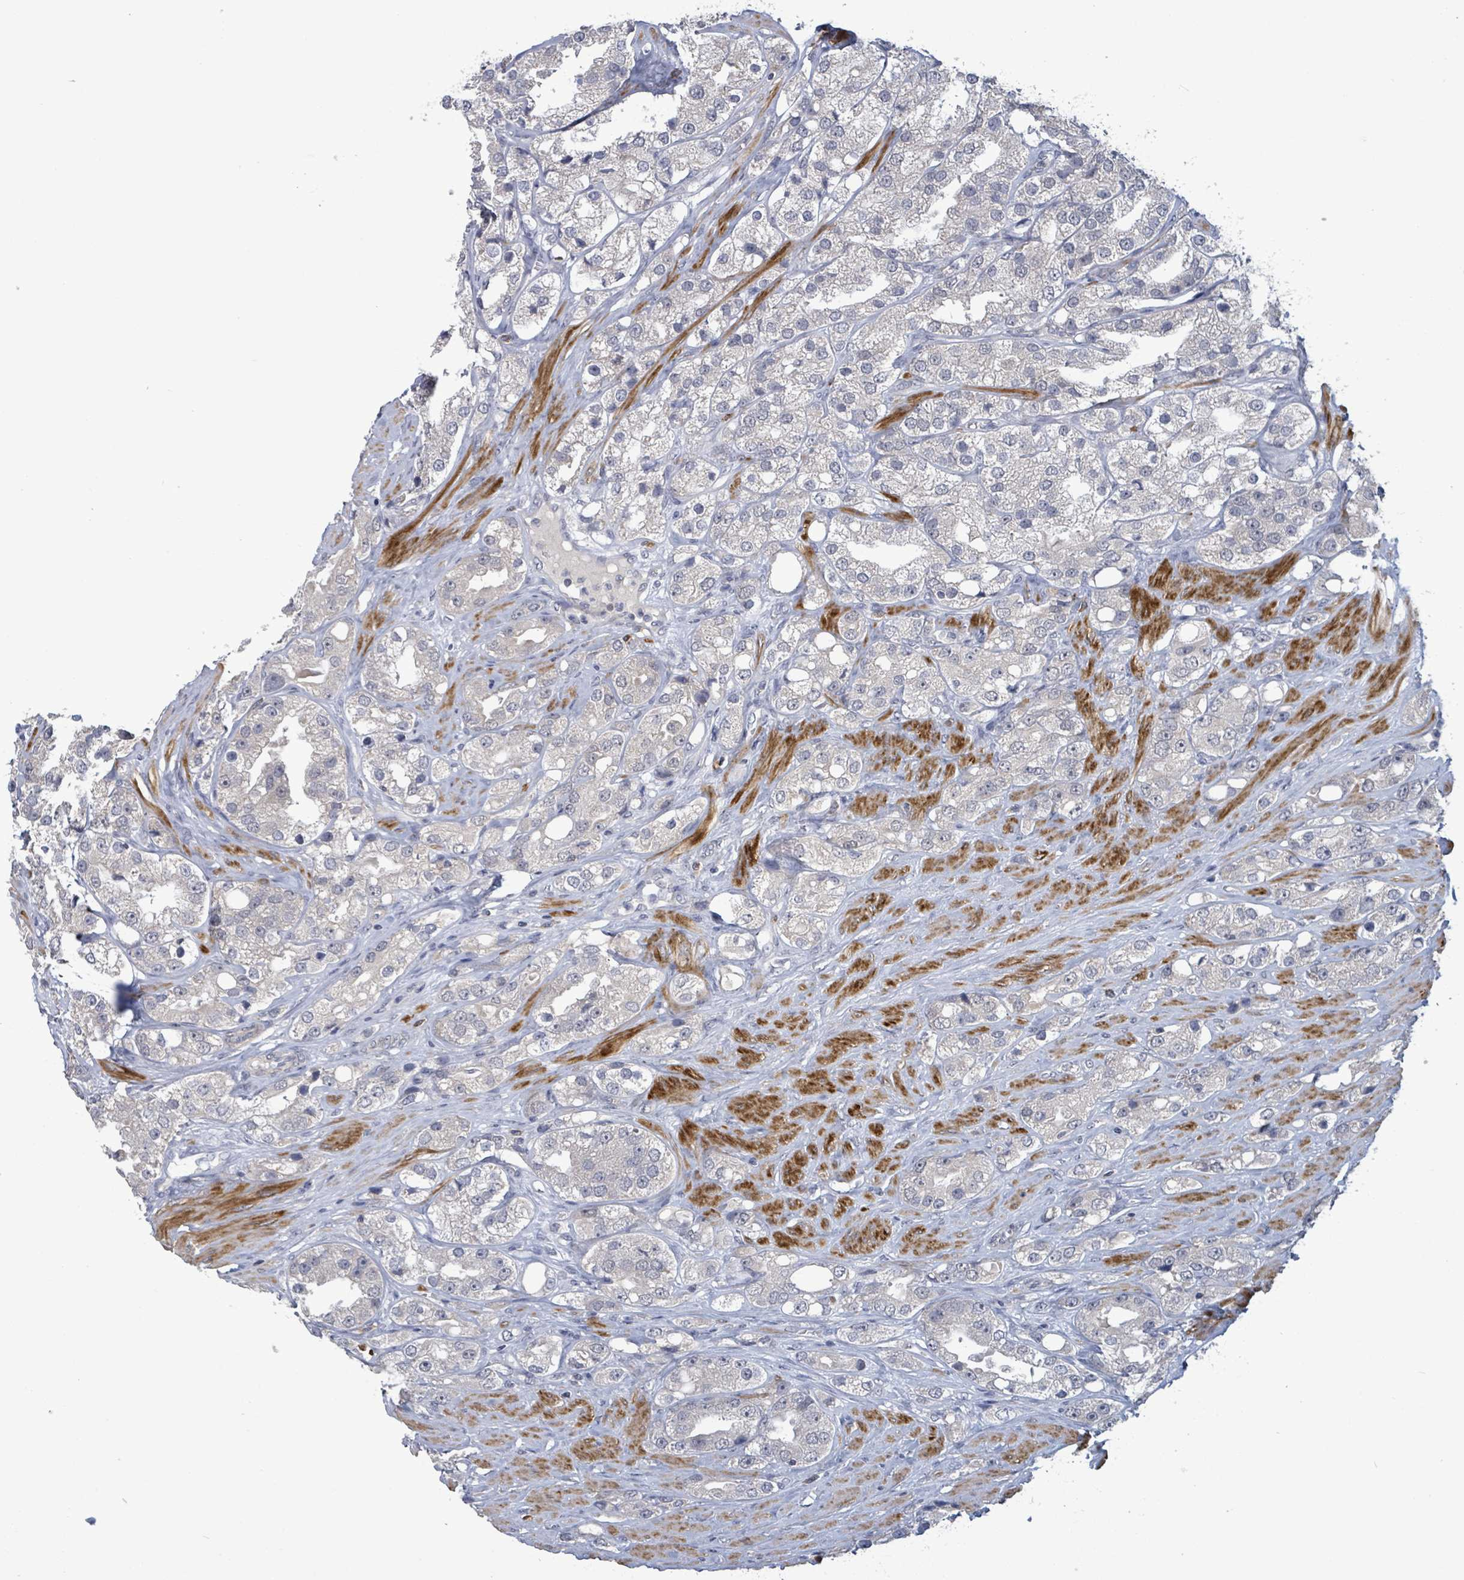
{"staining": {"intensity": "negative", "quantity": "none", "location": "none"}, "tissue": "prostate cancer", "cell_type": "Tumor cells", "image_type": "cancer", "snomed": [{"axis": "morphology", "description": "Adenocarcinoma, NOS"}, {"axis": "topography", "description": "Prostate"}], "caption": "High power microscopy histopathology image of an immunohistochemistry (IHC) micrograph of prostate cancer (adenocarcinoma), revealing no significant expression in tumor cells. Brightfield microscopy of IHC stained with DAB (brown) and hematoxylin (blue), captured at high magnification.", "gene": "AMMECR1", "patient": {"sex": "male", "age": 79}}